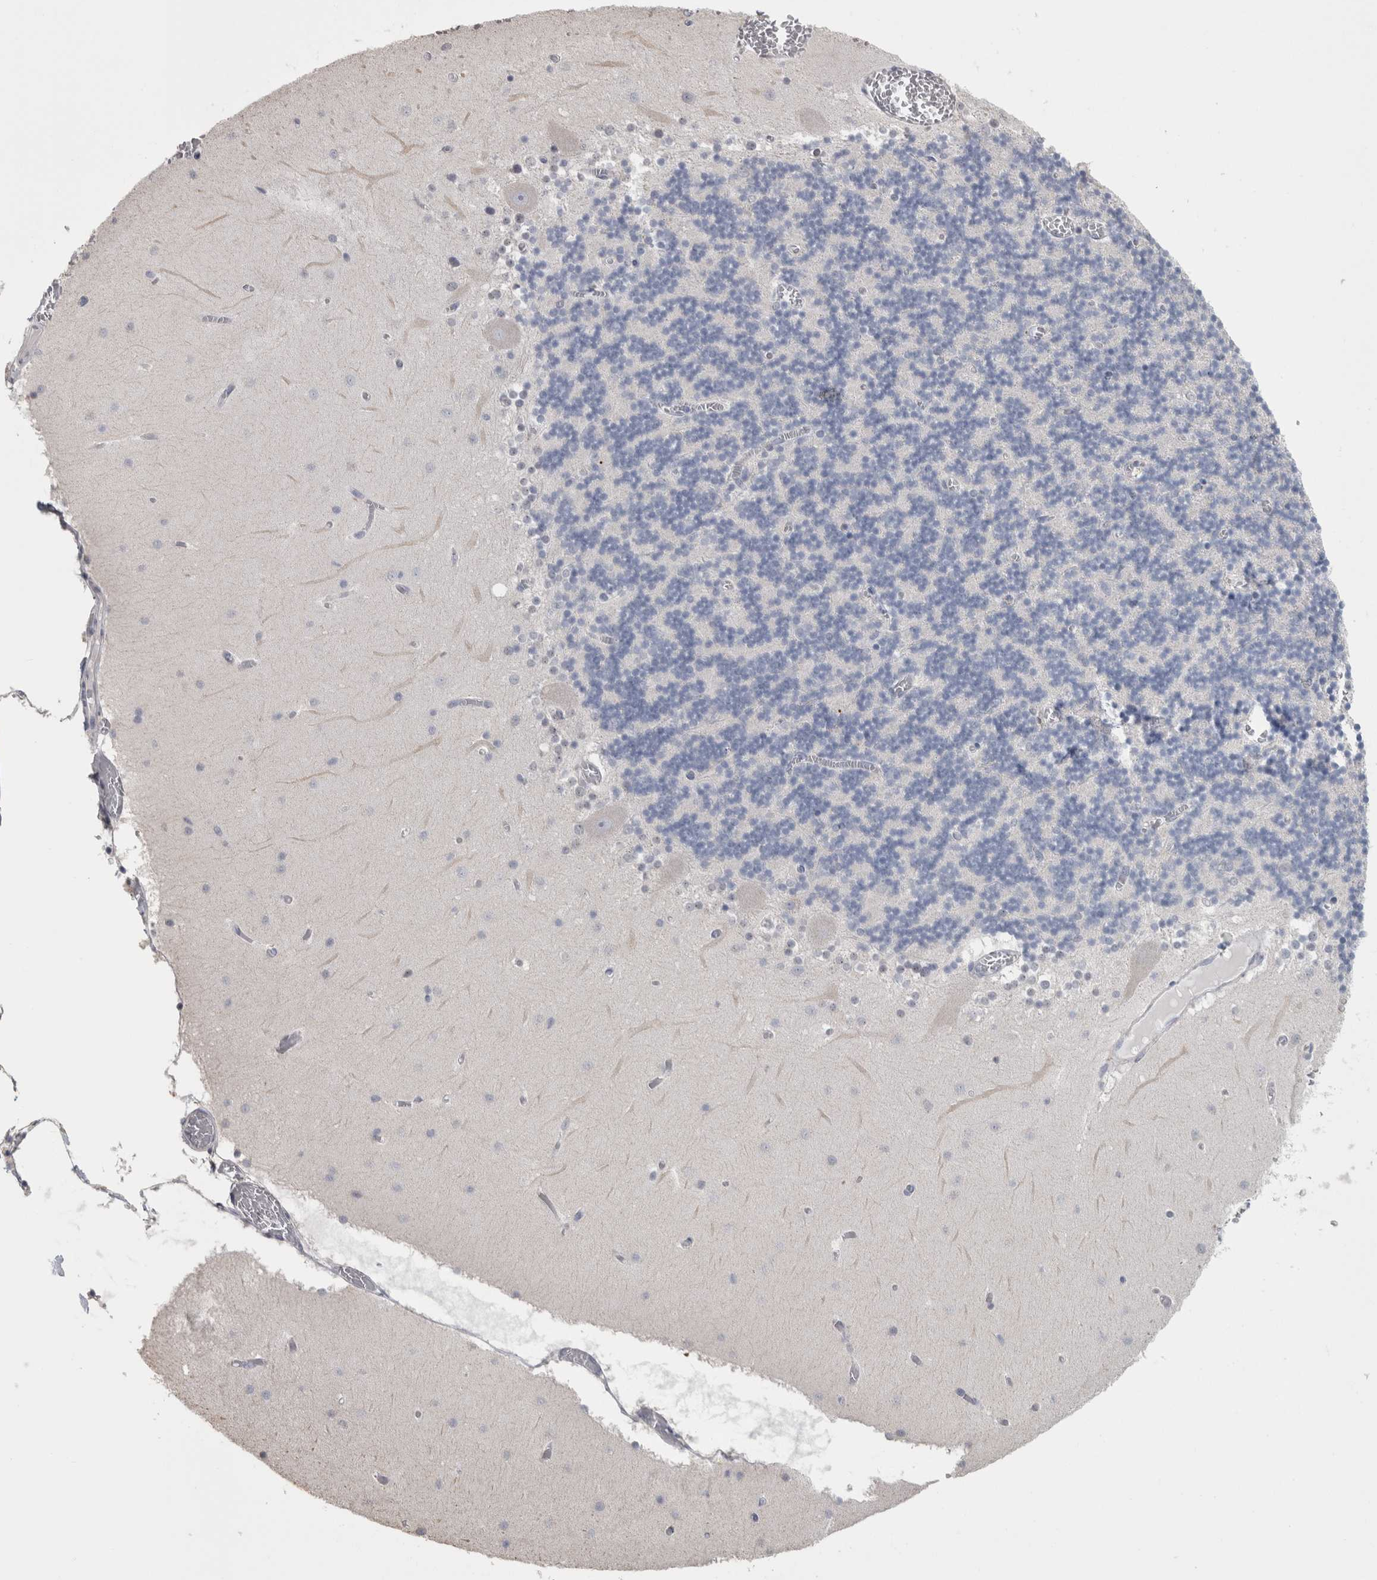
{"staining": {"intensity": "negative", "quantity": "none", "location": "none"}, "tissue": "cerebellum", "cell_type": "Cells in granular layer", "image_type": "normal", "snomed": [{"axis": "morphology", "description": "Normal tissue, NOS"}, {"axis": "topography", "description": "Cerebellum"}], "caption": "Cerebellum stained for a protein using immunohistochemistry (IHC) reveals no positivity cells in granular layer.", "gene": "IL33", "patient": {"sex": "female", "age": 28}}